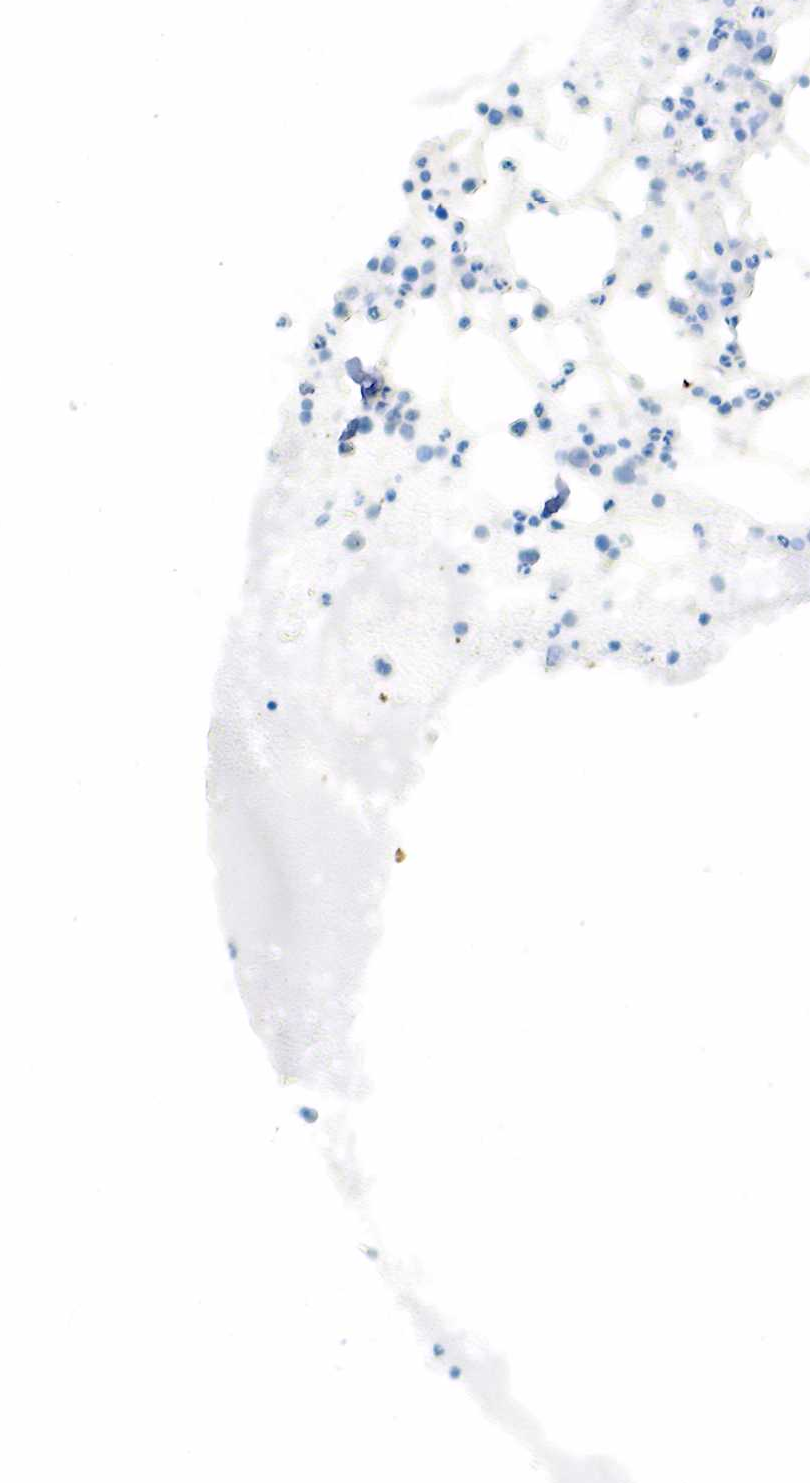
{"staining": {"intensity": "negative", "quantity": "none", "location": "none"}, "tissue": "bone marrow", "cell_type": "Hematopoietic cells", "image_type": "normal", "snomed": [{"axis": "morphology", "description": "Normal tissue, NOS"}, {"axis": "topography", "description": "Bone marrow"}], "caption": "Immunohistochemistry image of benign bone marrow stained for a protein (brown), which shows no staining in hematopoietic cells.", "gene": "PGR", "patient": {"sex": "female", "age": 74}}